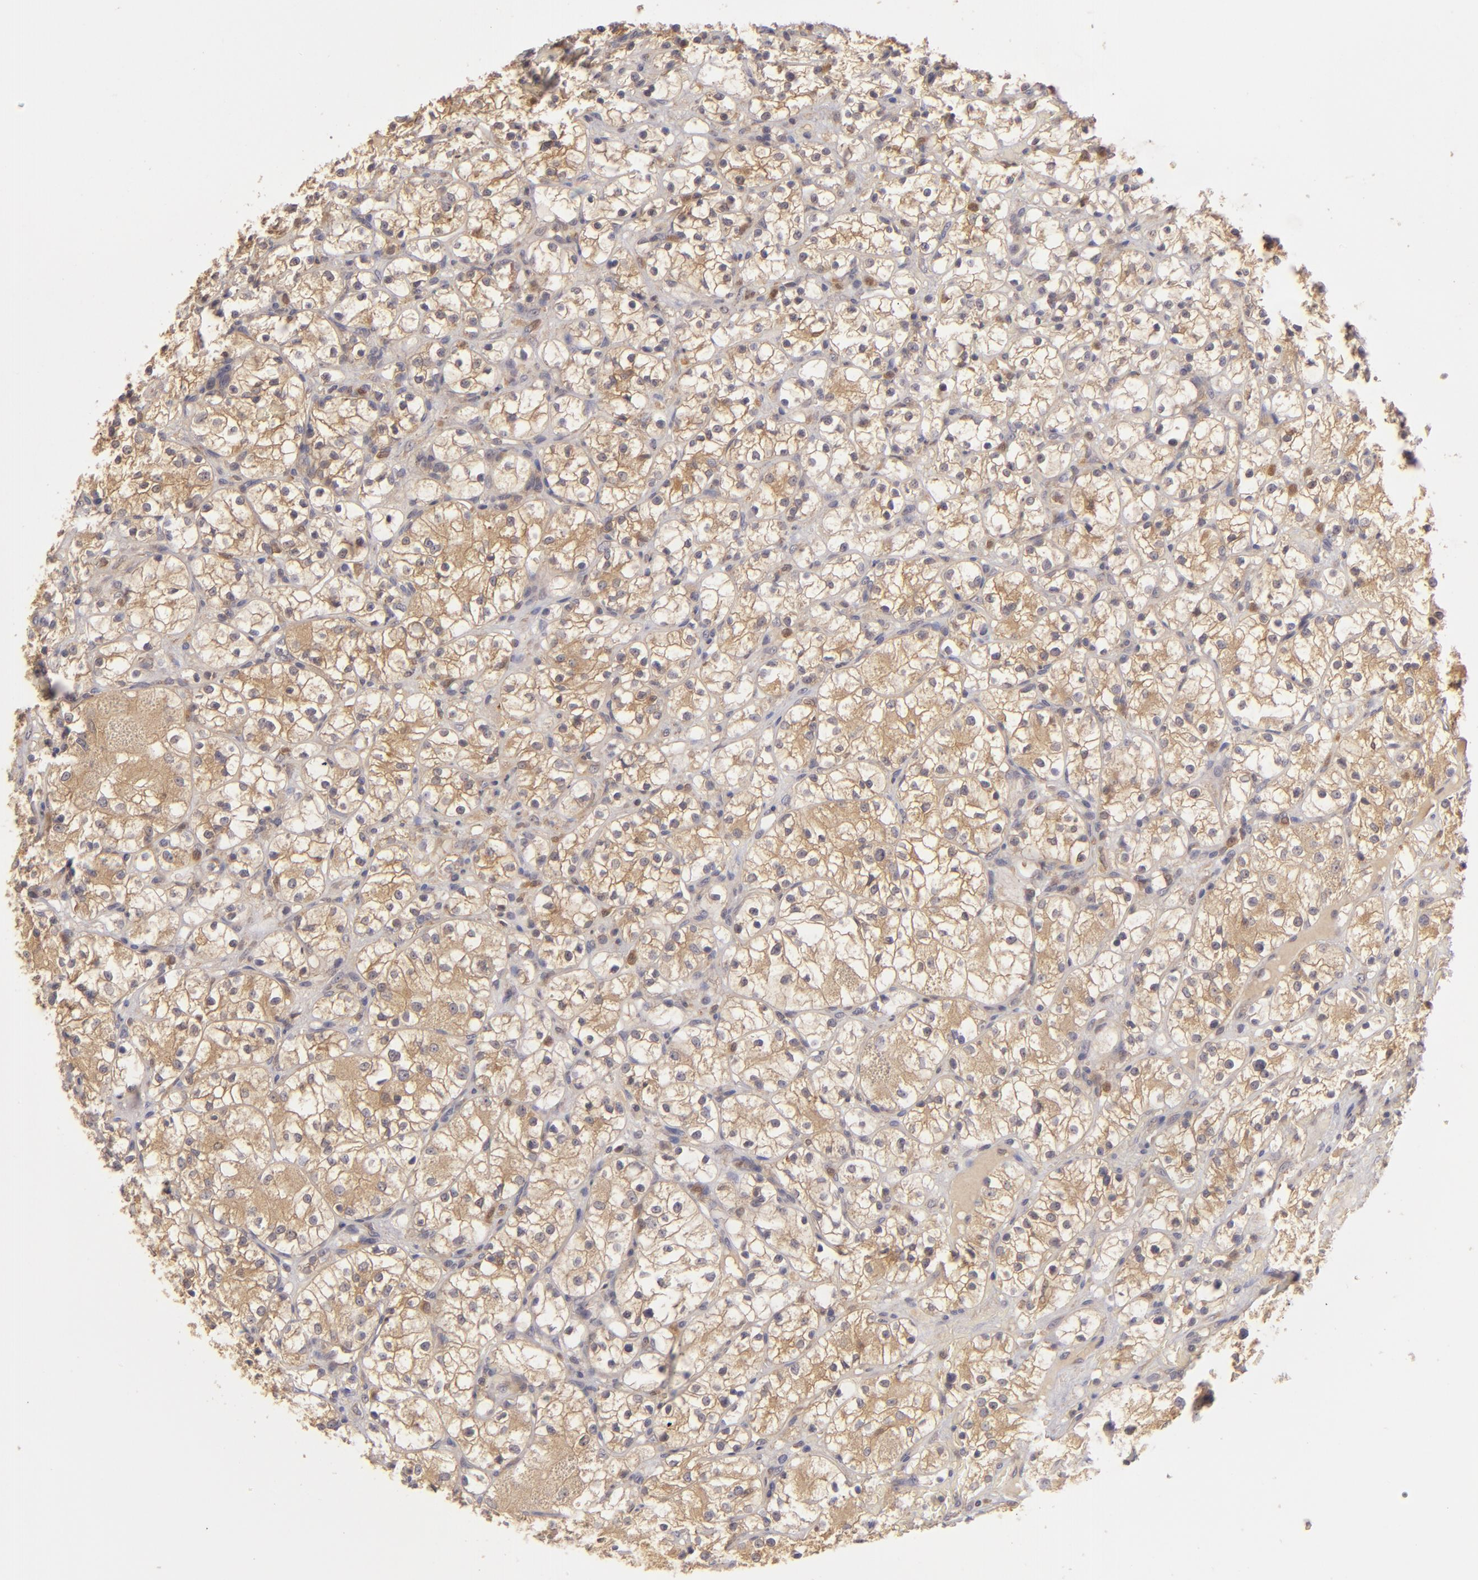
{"staining": {"intensity": "strong", "quantity": ">75%", "location": "cytoplasmic/membranous"}, "tissue": "renal cancer", "cell_type": "Tumor cells", "image_type": "cancer", "snomed": [{"axis": "morphology", "description": "Adenocarcinoma, NOS"}, {"axis": "topography", "description": "Kidney"}], "caption": "An immunohistochemistry photomicrograph of tumor tissue is shown. Protein staining in brown labels strong cytoplasmic/membranous positivity in renal cancer (adenocarcinoma) within tumor cells.", "gene": "PRKCD", "patient": {"sex": "female", "age": 60}}